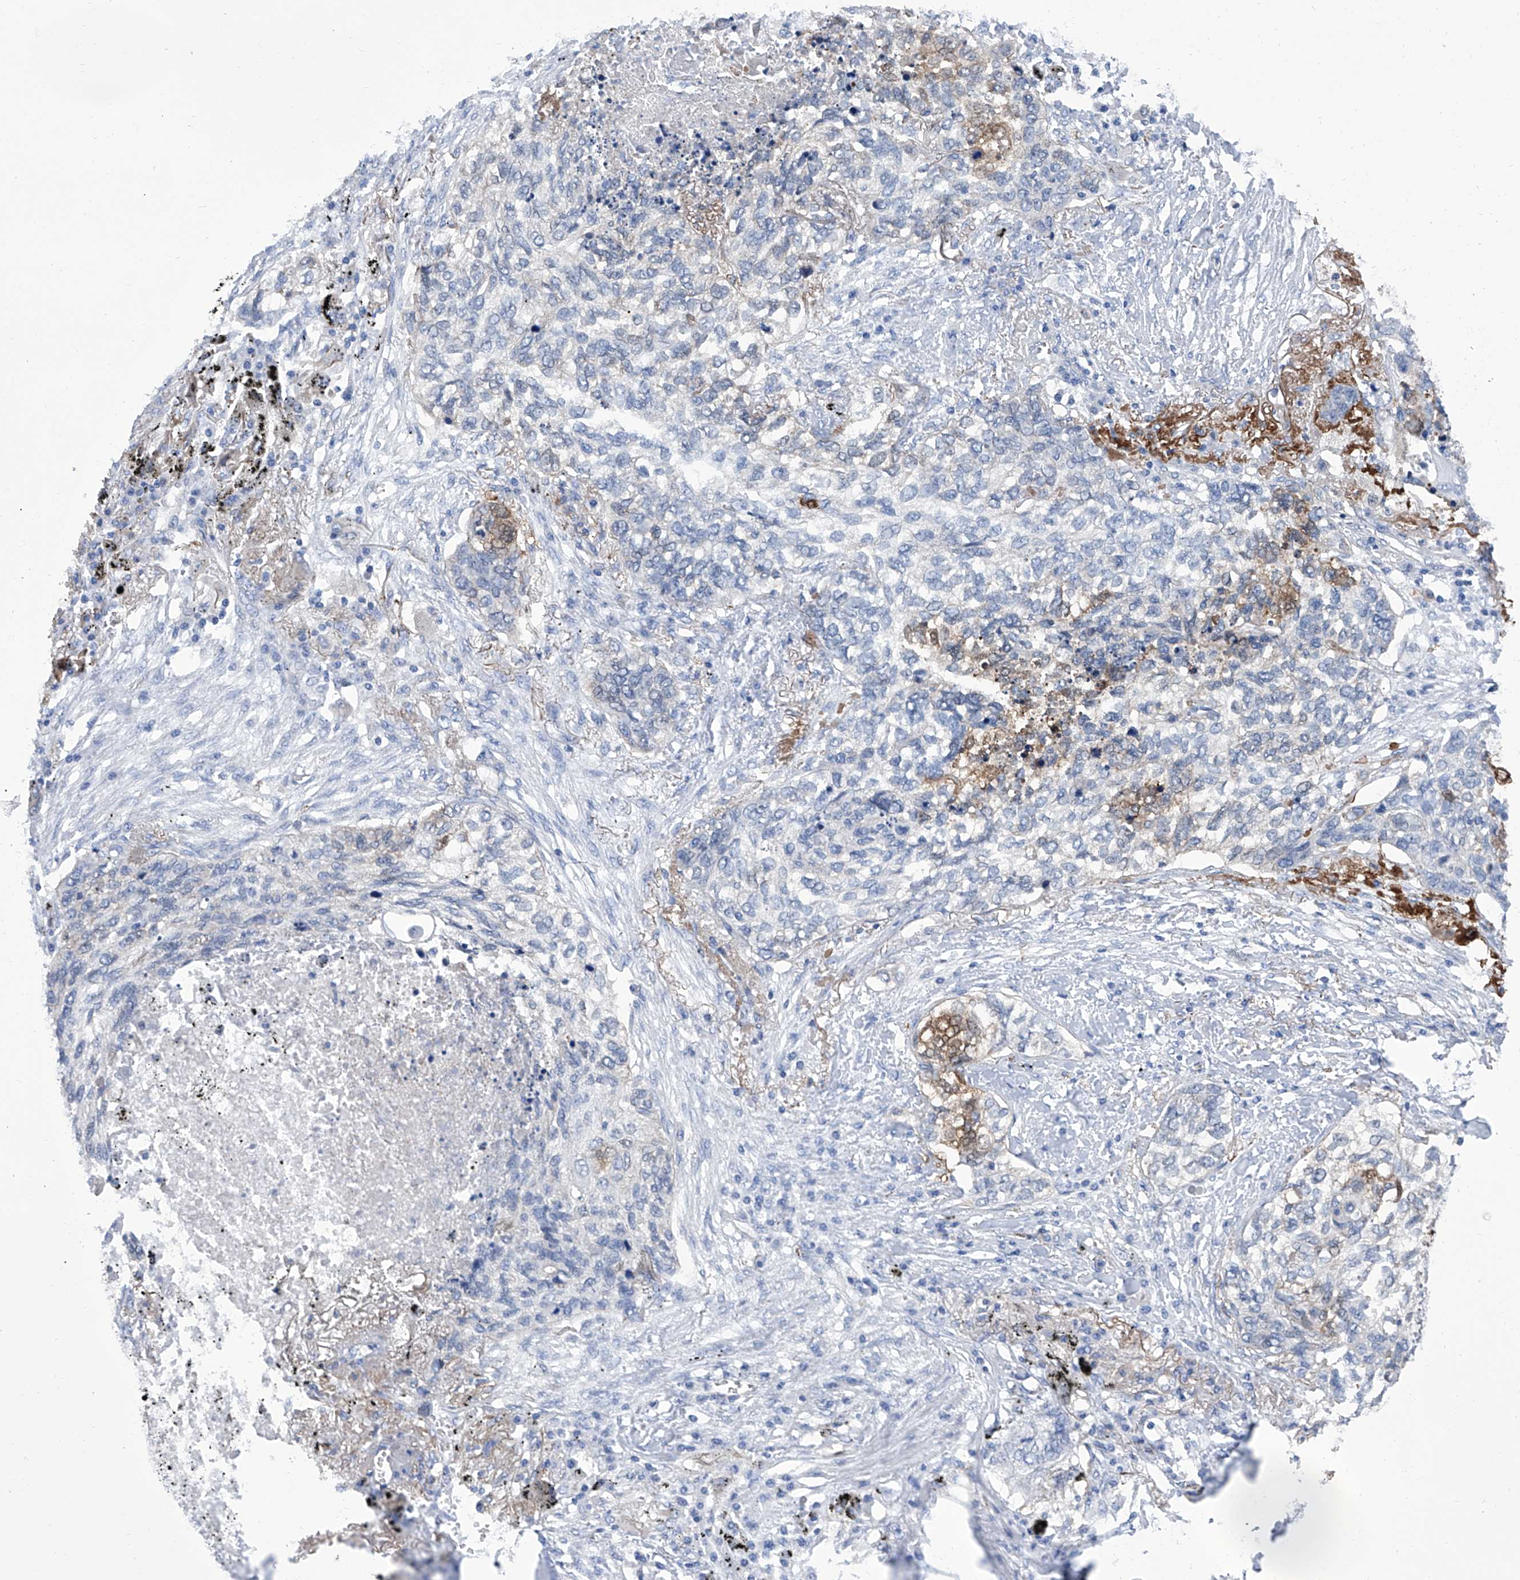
{"staining": {"intensity": "negative", "quantity": "none", "location": "none"}, "tissue": "lung cancer", "cell_type": "Tumor cells", "image_type": "cancer", "snomed": [{"axis": "morphology", "description": "Squamous cell carcinoma, NOS"}, {"axis": "topography", "description": "Lung"}], "caption": "Immunohistochemistry (IHC) histopathology image of human lung cancer (squamous cell carcinoma) stained for a protein (brown), which demonstrates no positivity in tumor cells.", "gene": "SMS", "patient": {"sex": "female", "age": 63}}